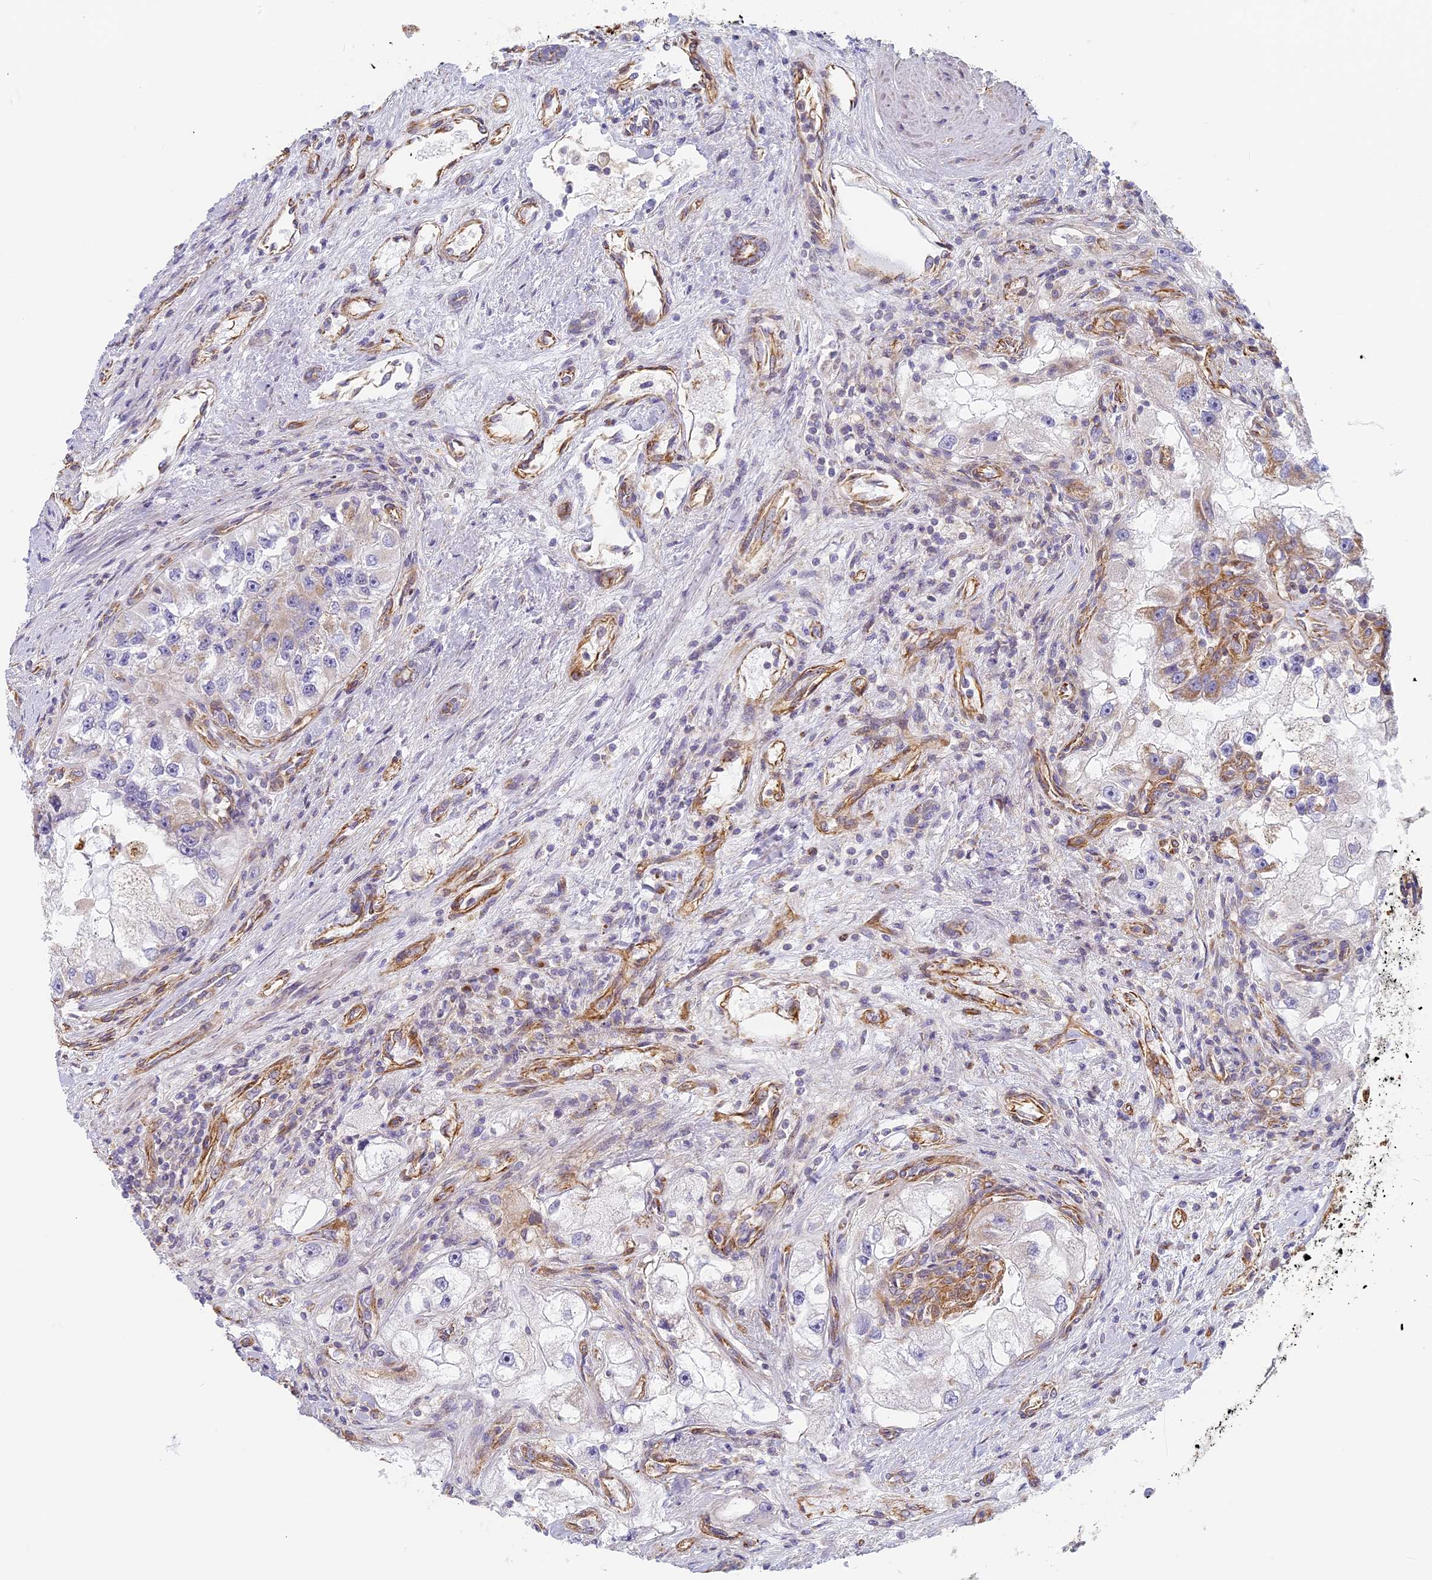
{"staining": {"intensity": "weak", "quantity": "<25%", "location": "cytoplasmic/membranous"}, "tissue": "renal cancer", "cell_type": "Tumor cells", "image_type": "cancer", "snomed": [{"axis": "morphology", "description": "Adenocarcinoma, NOS"}, {"axis": "topography", "description": "Kidney"}], "caption": "Micrograph shows no significant protein positivity in tumor cells of renal cancer (adenocarcinoma).", "gene": "DDA1", "patient": {"sex": "male", "age": 63}}